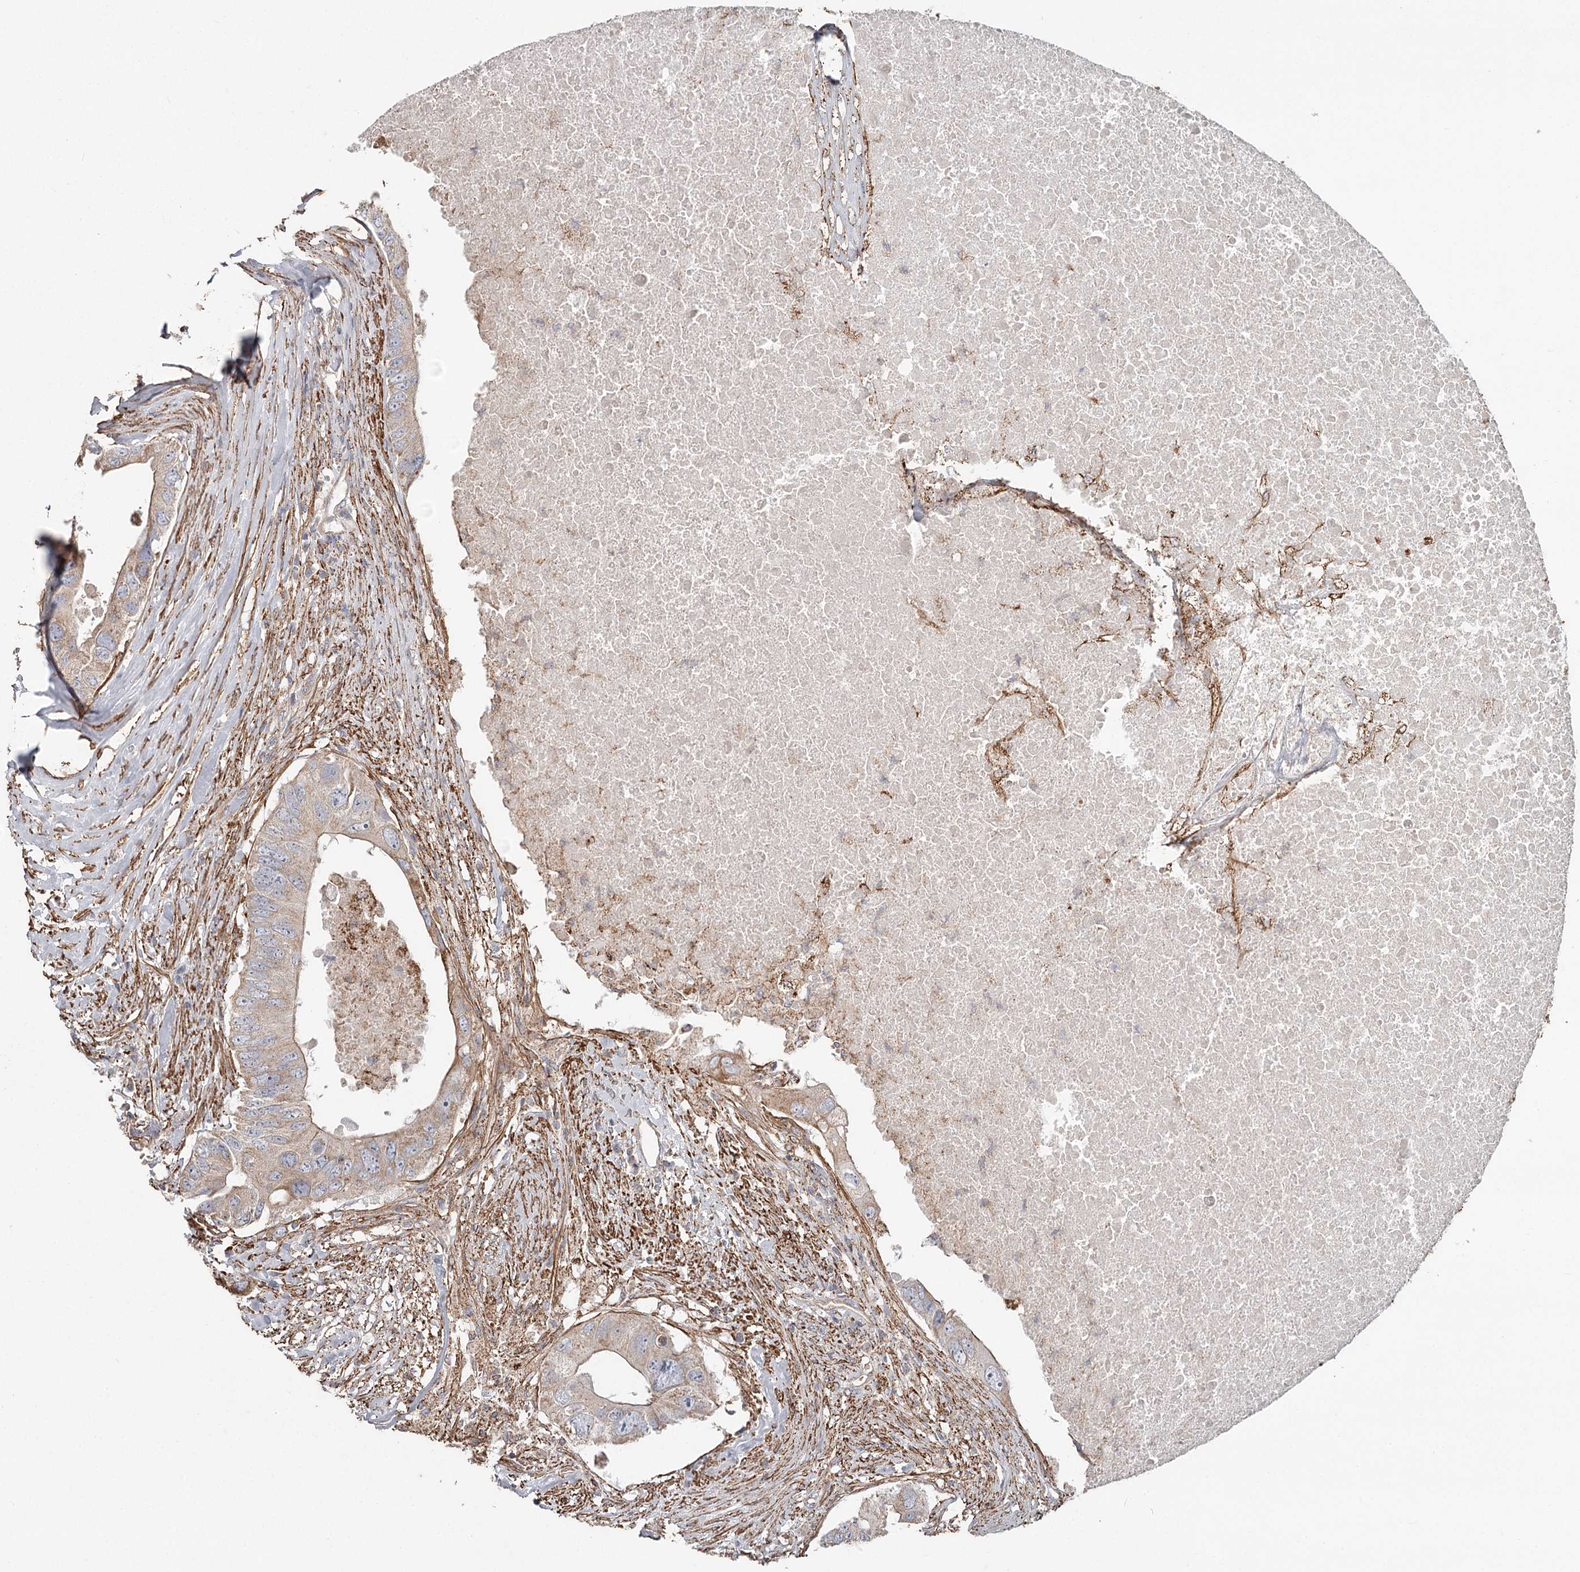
{"staining": {"intensity": "weak", "quantity": ">75%", "location": "cytoplasmic/membranous"}, "tissue": "colorectal cancer", "cell_type": "Tumor cells", "image_type": "cancer", "snomed": [{"axis": "morphology", "description": "Adenocarcinoma, NOS"}, {"axis": "topography", "description": "Colon"}], "caption": "Protein staining shows weak cytoplasmic/membranous staining in about >75% of tumor cells in colorectal cancer. (Brightfield microscopy of DAB IHC at high magnification).", "gene": "DHRS9", "patient": {"sex": "male", "age": 71}}